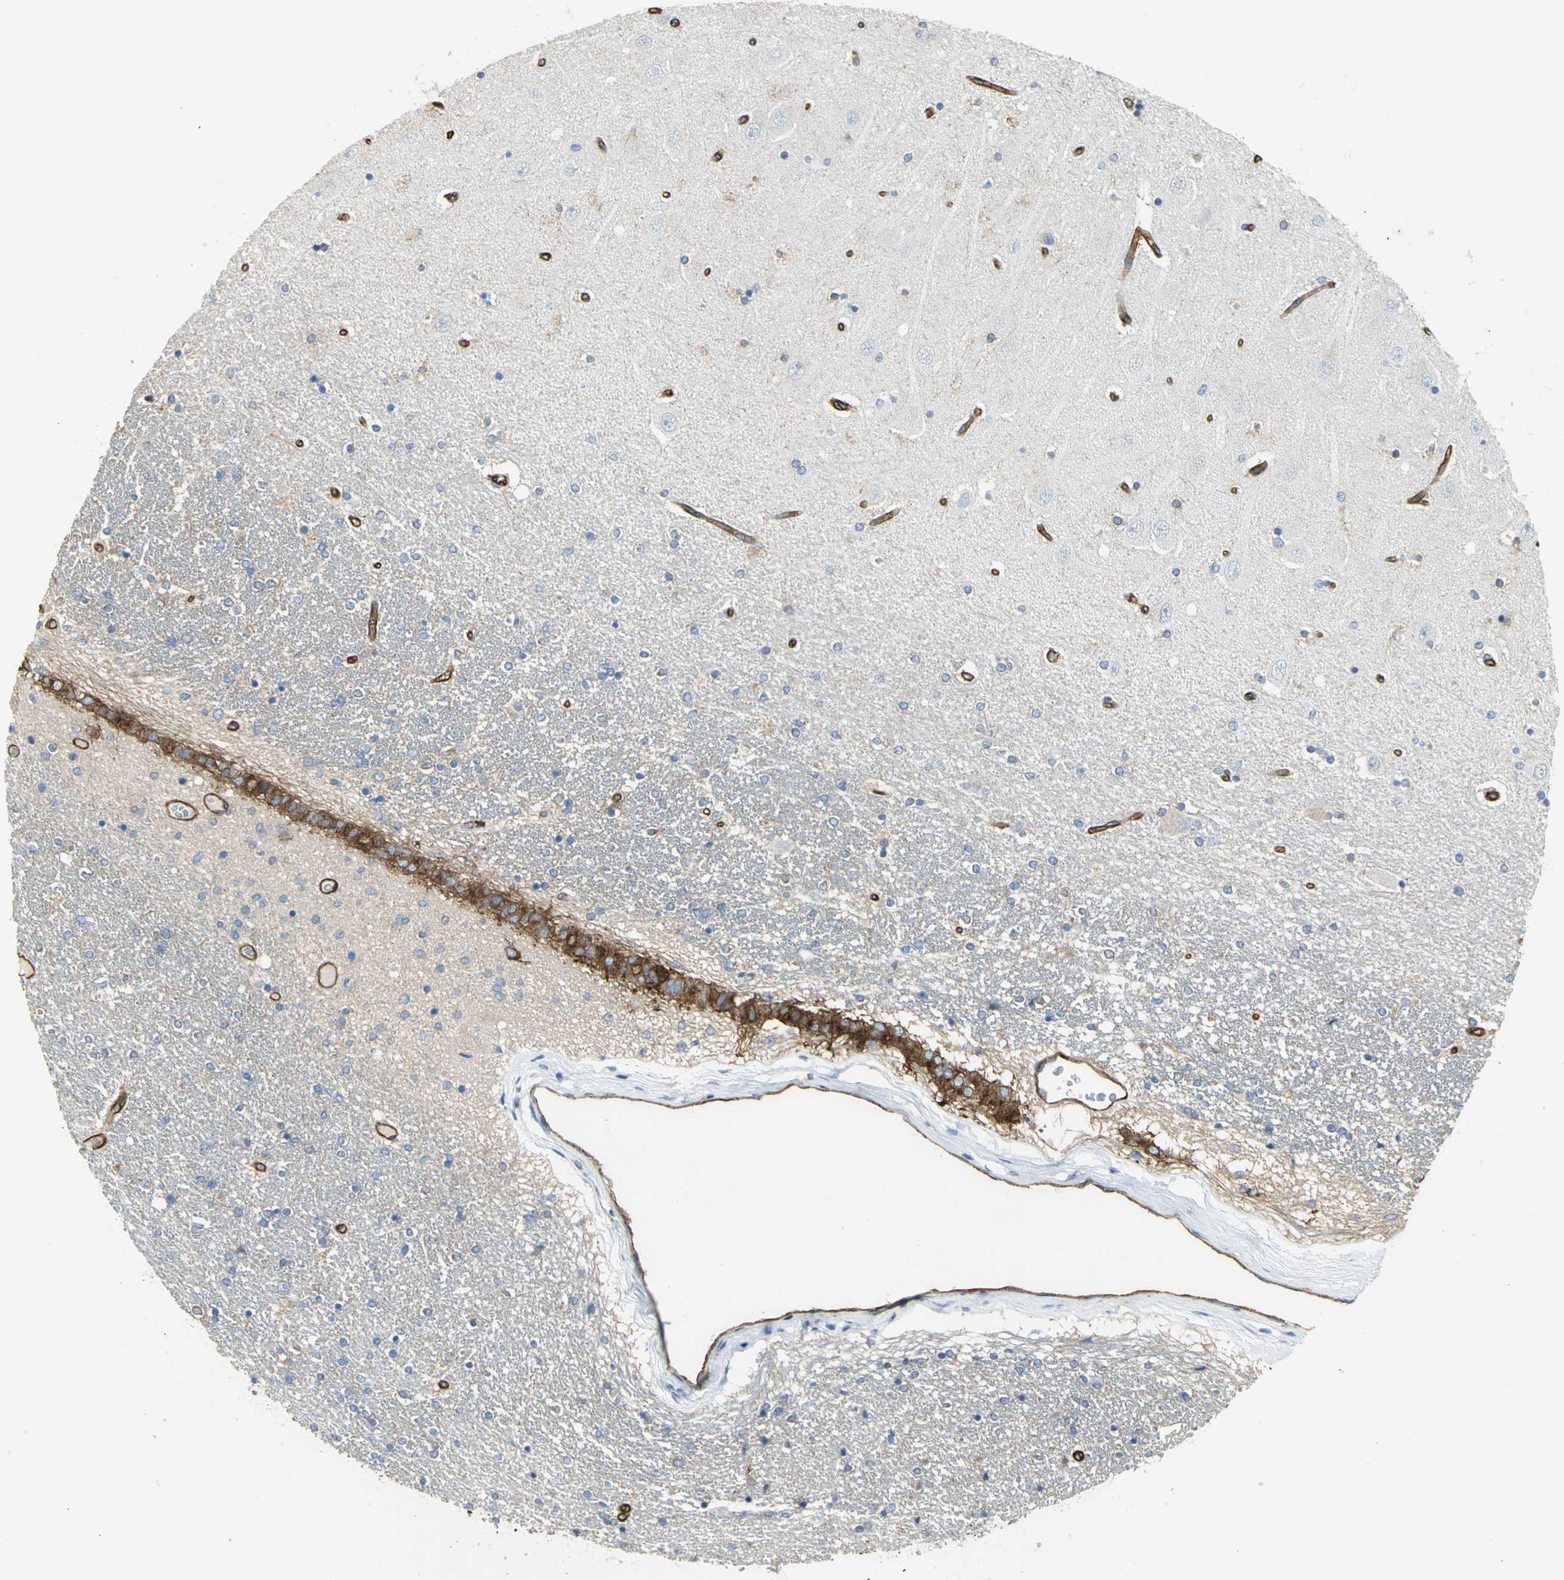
{"staining": {"intensity": "weak", "quantity": "25%-75%", "location": "cytoplasmic/membranous"}, "tissue": "hippocampus", "cell_type": "Glial cells", "image_type": "normal", "snomed": [{"axis": "morphology", "description": "Normal tissue, NOS"}, {"axis": "topography", "description": "Hippocampus"}], "caption": "DAB immunohistochemical staining of benign hippocampus exhibits weak cytoplasmic/membranous protein expression in approximately 25%-75% of glial cells.", "gene": "FLNB", "patient": {"sex": "female", "age": 54}}